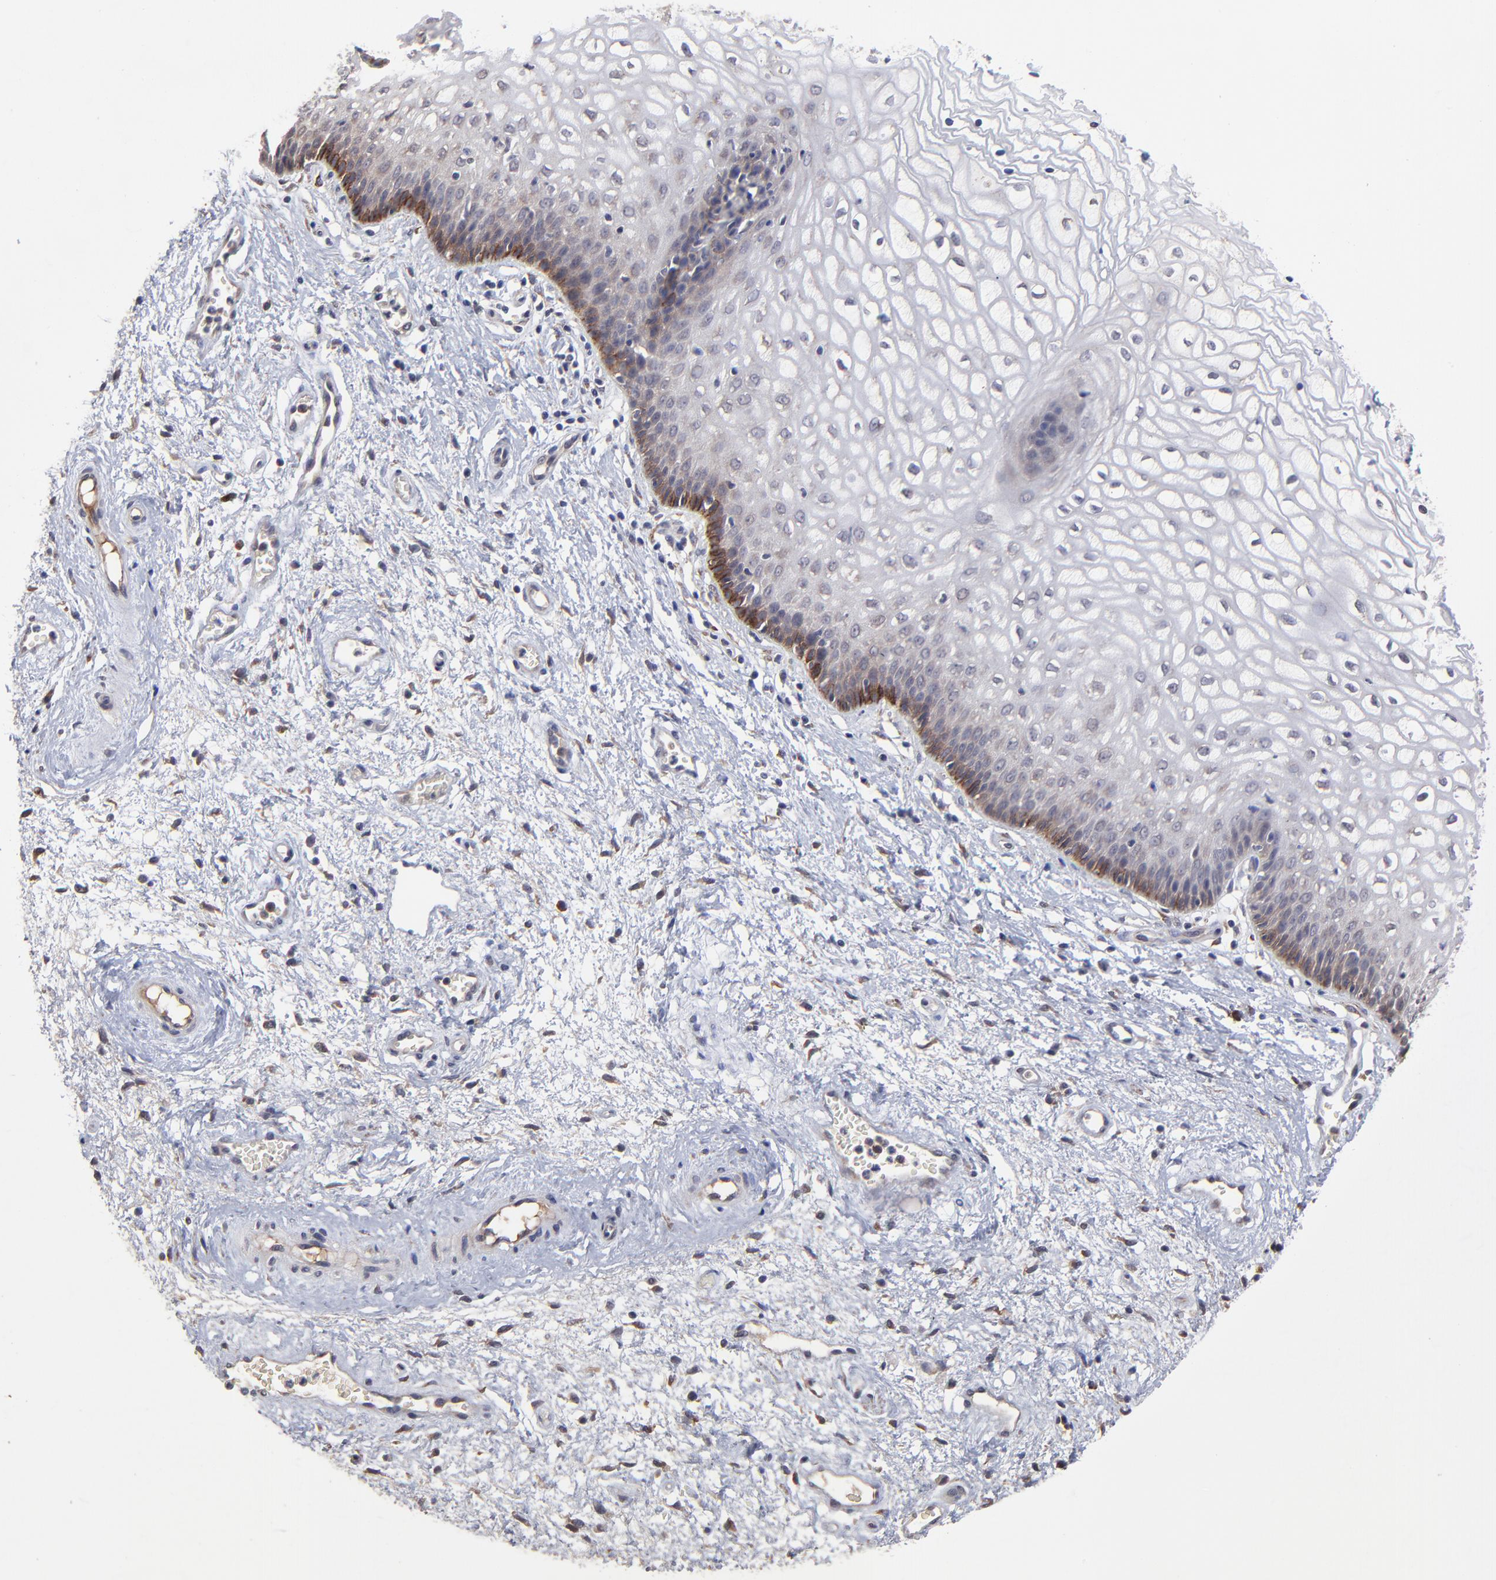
{"staining": {"intensity": "strong", "quantity": "<25%", "location": "cytoplasmic/membranous"}, "tissue": "vagina", "cell_type": "Squamous epithelial cells", "image_type": "normal", "snomed": [{"axis": "morphology", "description": "Normal tissue, NOS"}, {"axis": "topography", "description": "Vagina"}], "caption": "This photomicrograph reveals immunohistochemistry (IHC) staining of unremarkable vagina, with medium strong cytoplasmic/membranous positivity in about <25% of squamous epithelial cells.", "gene": "CHL1", "patient": {"sex": "female", "age": 34}}